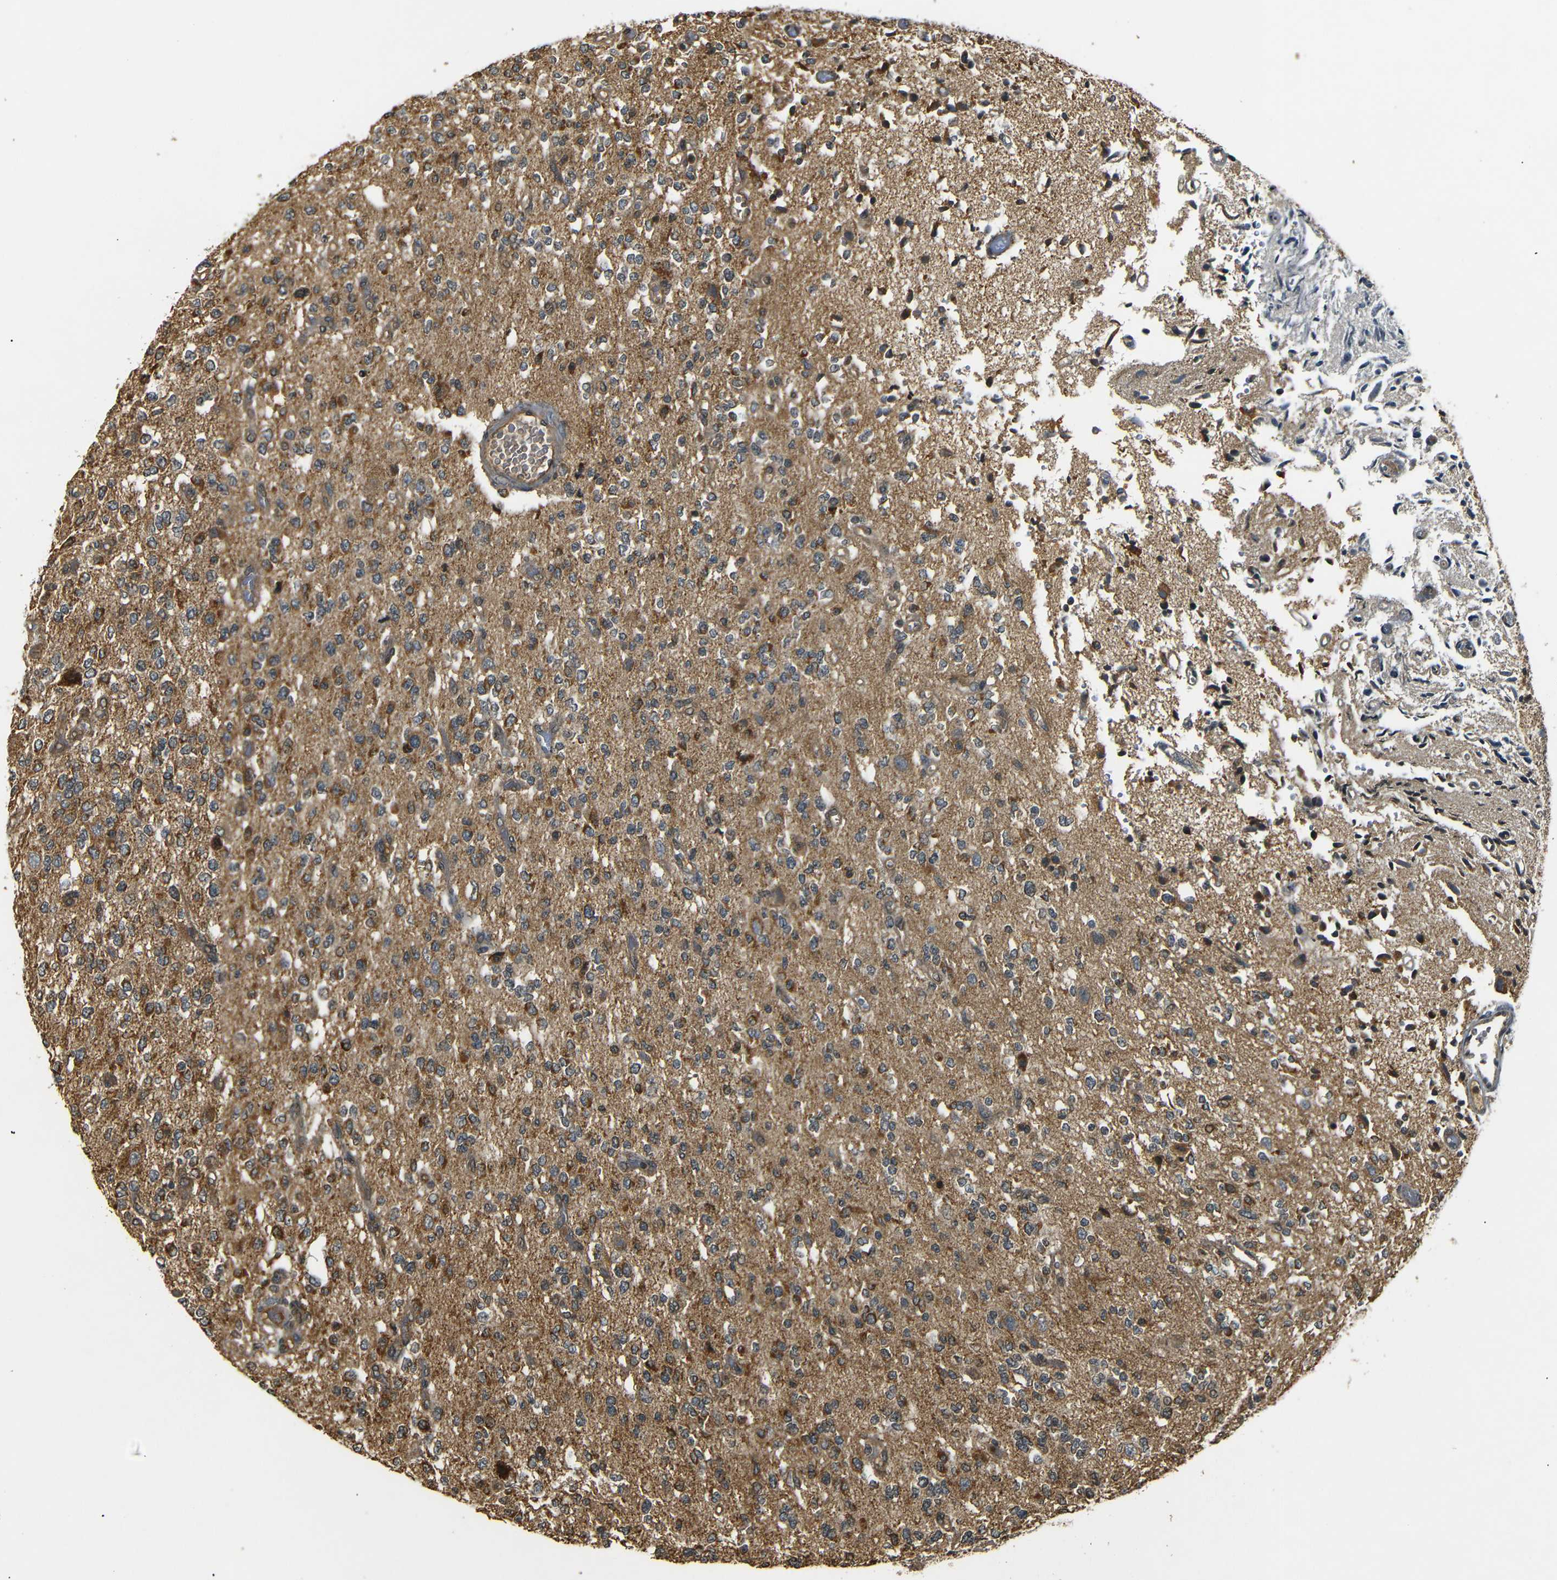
{"staining": {"intensity": "moderate", "quantity": ">75%", "location": "cytoplasmic/membranous"}, "tissue": "glioma", "cell_type": "Tumor cells", "image_type": "cancer", "snomed": [{"axis": "morphology", "description": "Glioma, malignant, Low grade"}, {"axis": "topography", "description": "Brain"}], "caption": "Brown immunohistochemical staining in human glioma demonstrates moderate cytoplasmic/membranous staining in about >75% of tumor cells.", "gene": "TANK", "patient": {"sex": "male", "age": 38}}